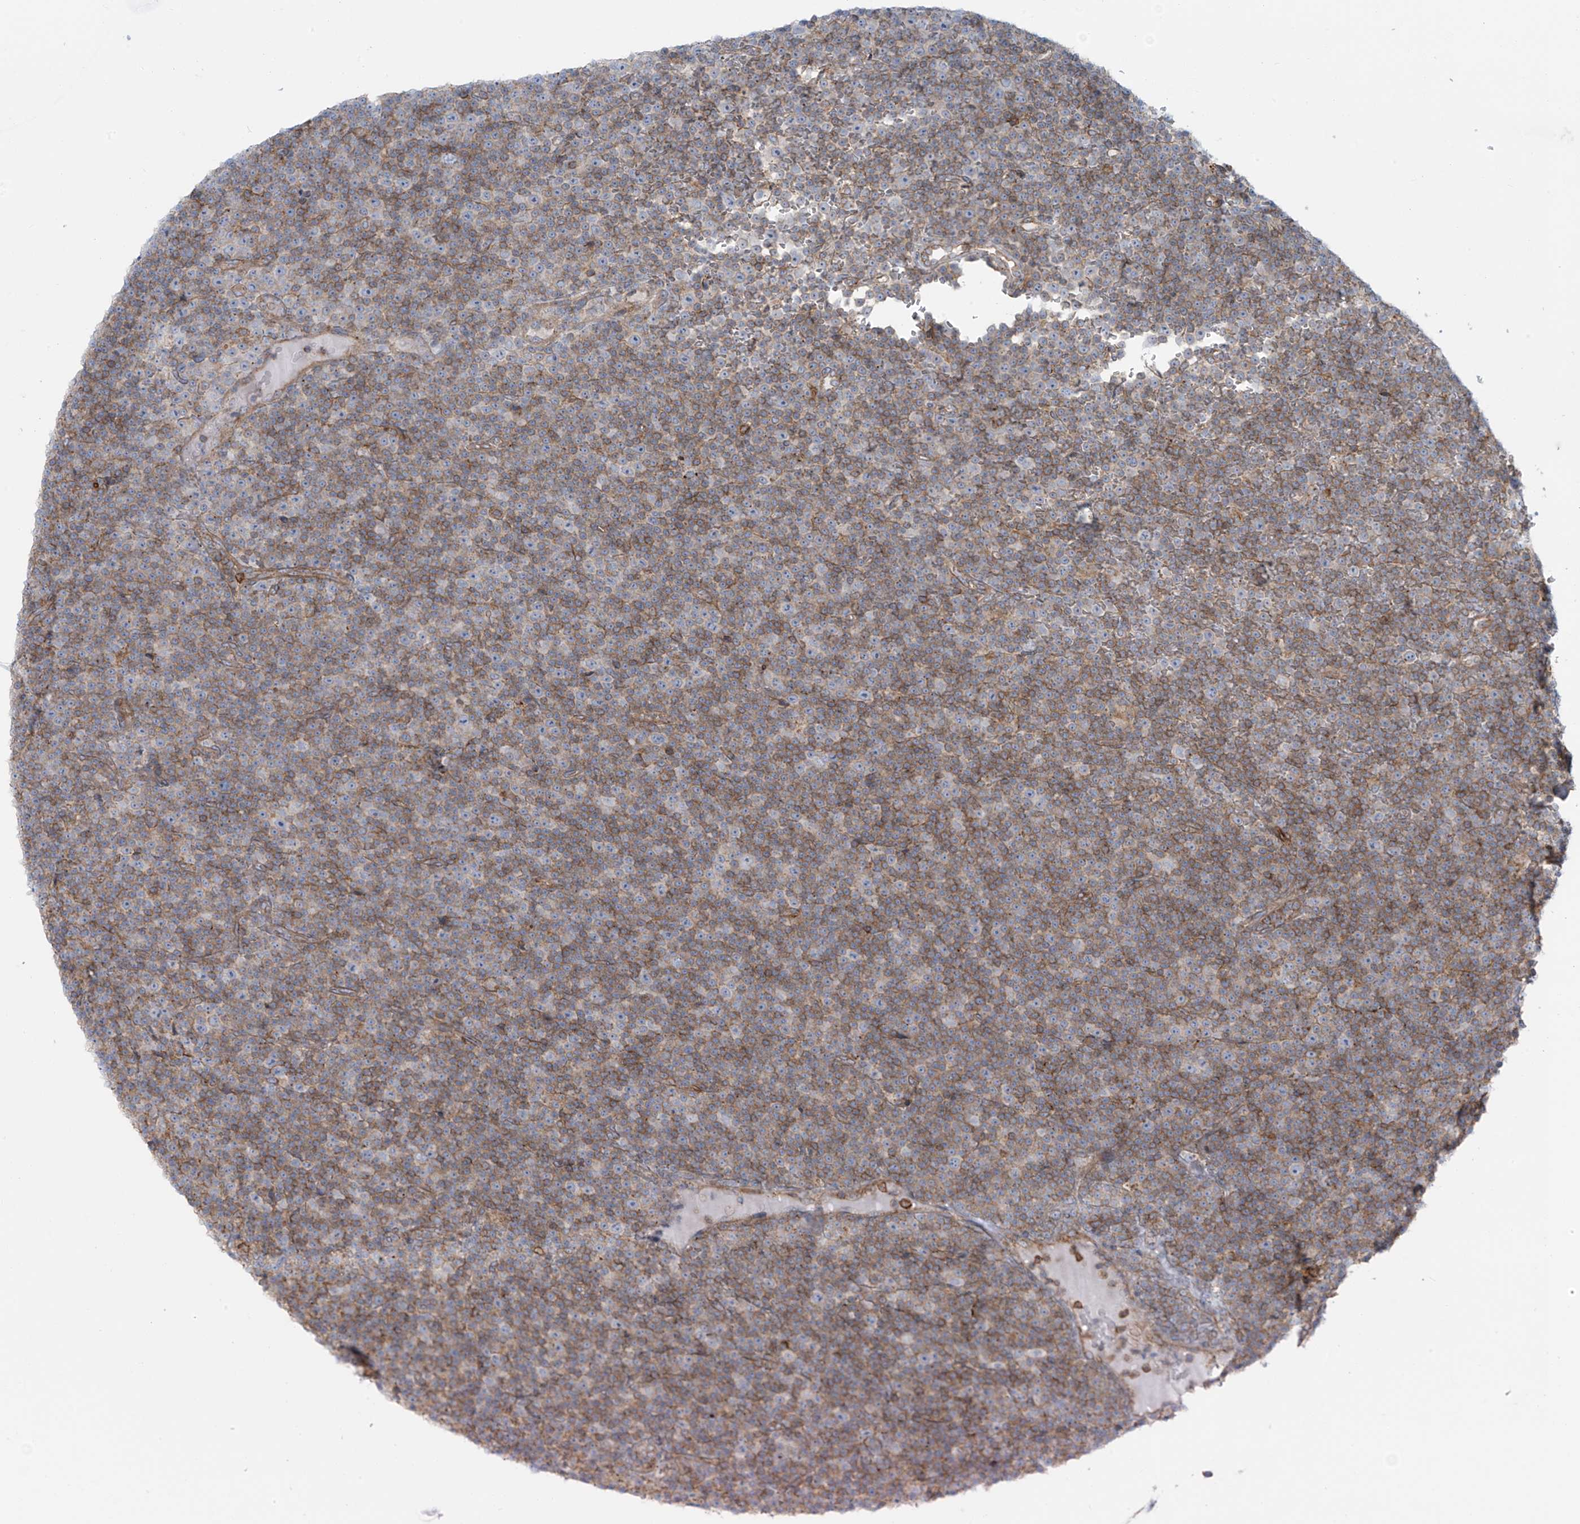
{"staining": {"intensity": "negative", "quantity": "none", "location": "none"}, "tissue": "lymphoma", "cell_type": "Tumor cells", "image_type": "cancer", "snomed": [{"axis": "morphology", "description": "Malignant lymphoma, non-Hodgkin's type, Low grade"}, {"axis": "topography", "description": "Lymph node"}], "caption": "A high-resolution image shows immunohistochemistry staining of low-grade malignant lymphoma, non-Hodgkin's type, which displays no significant staining in tumor cells.", "gene": "LZTS3", "patient": {"sex": "female", "age": 67}}